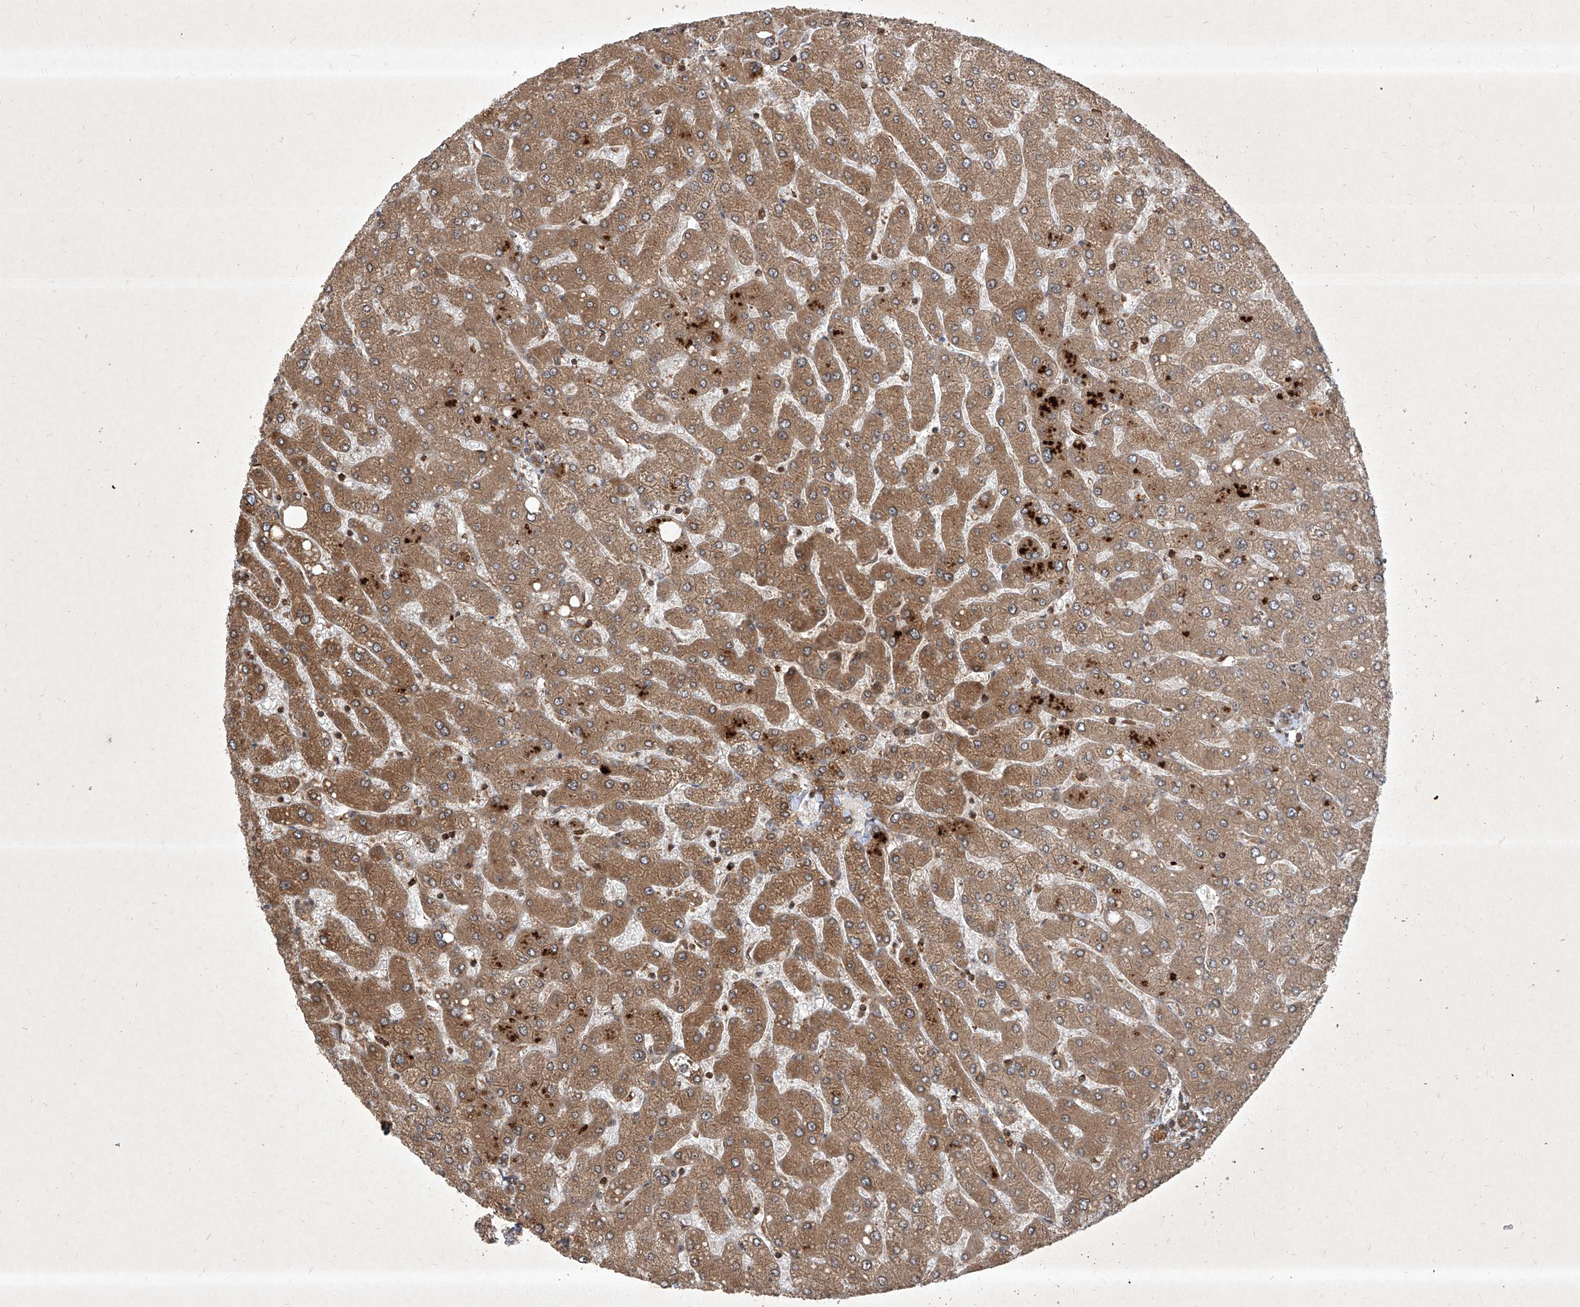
{"staining": {"intensity": "moderate", "quantity": ">75%", "location": "cytoplasmic/membranous"}, "tissue": "liver", "cell_type": "Cholangiocytes", "image_type": "normal", "snomed": [{"axis": "morphology", "description": "Normal tissue, NOS"}, {"axis": "topography", "description": "Liver"}], "caption": "IHC of normal liver displays medium levels of moderate cytoplasmic/membranous staining in about >75% of cholangiocytes.", "gene": "MAGED2", "patient": {"sex": "male", "age": 55}}